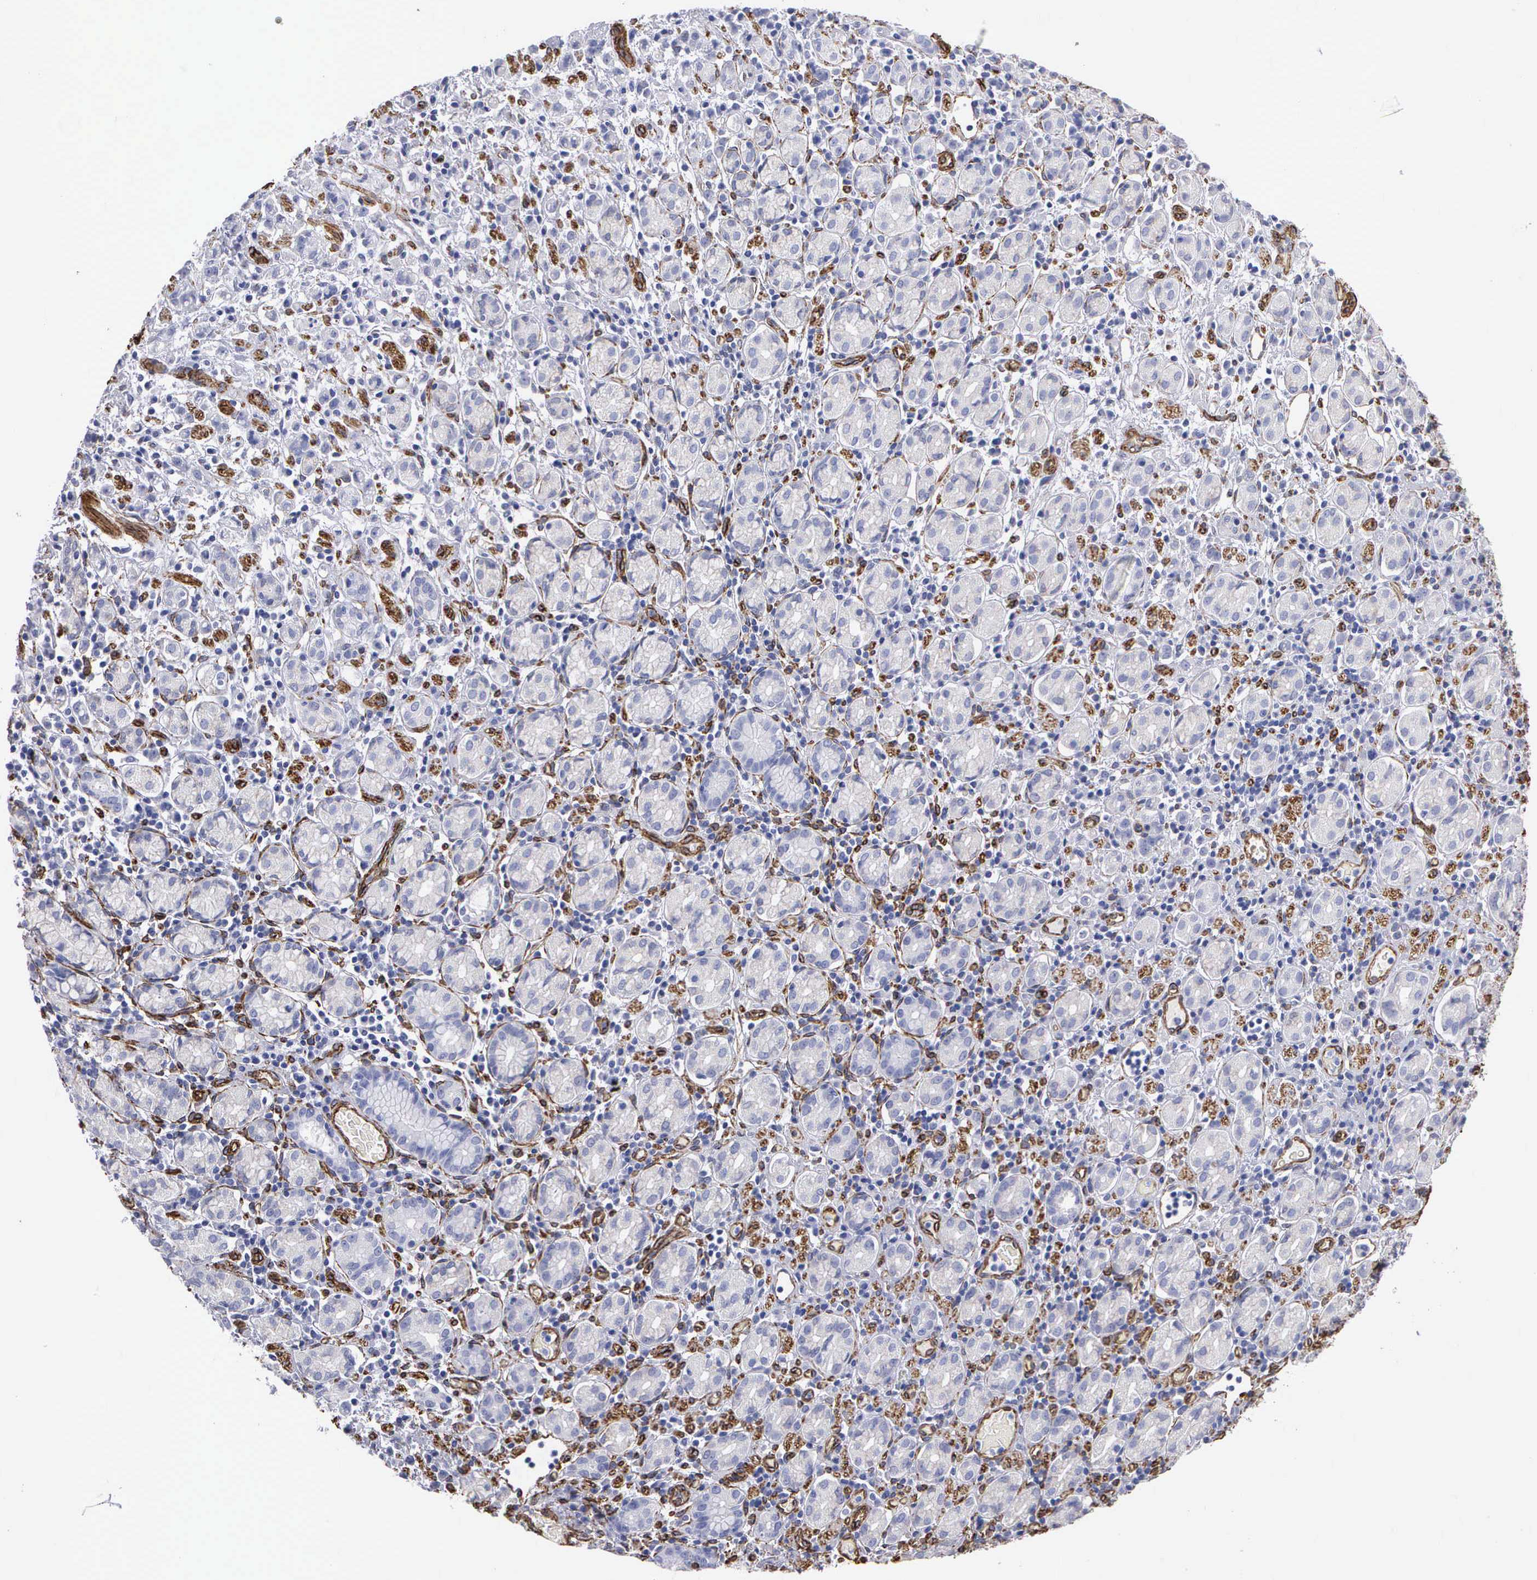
{"staining": {"intensity": "negative", "quantity": "none", "location": "none"}, "tissue": "stomach cancer", "cell_type": "Tumor cells", "image_type": "cancer", "snomed": [{"axis": "morphology", "description": "Adenocarcinoma, NOS"}, {"axis": "topography", "description": "Stomach, lower"}], "caption": "Adenocarcinoma (stomach) was stained to show a protein in brown. There is no significant expression in tumor cells. (DAB IHC, high magnification).", "gene": "MAGEB10", "patient": {"sex": "male", "age": 88}}